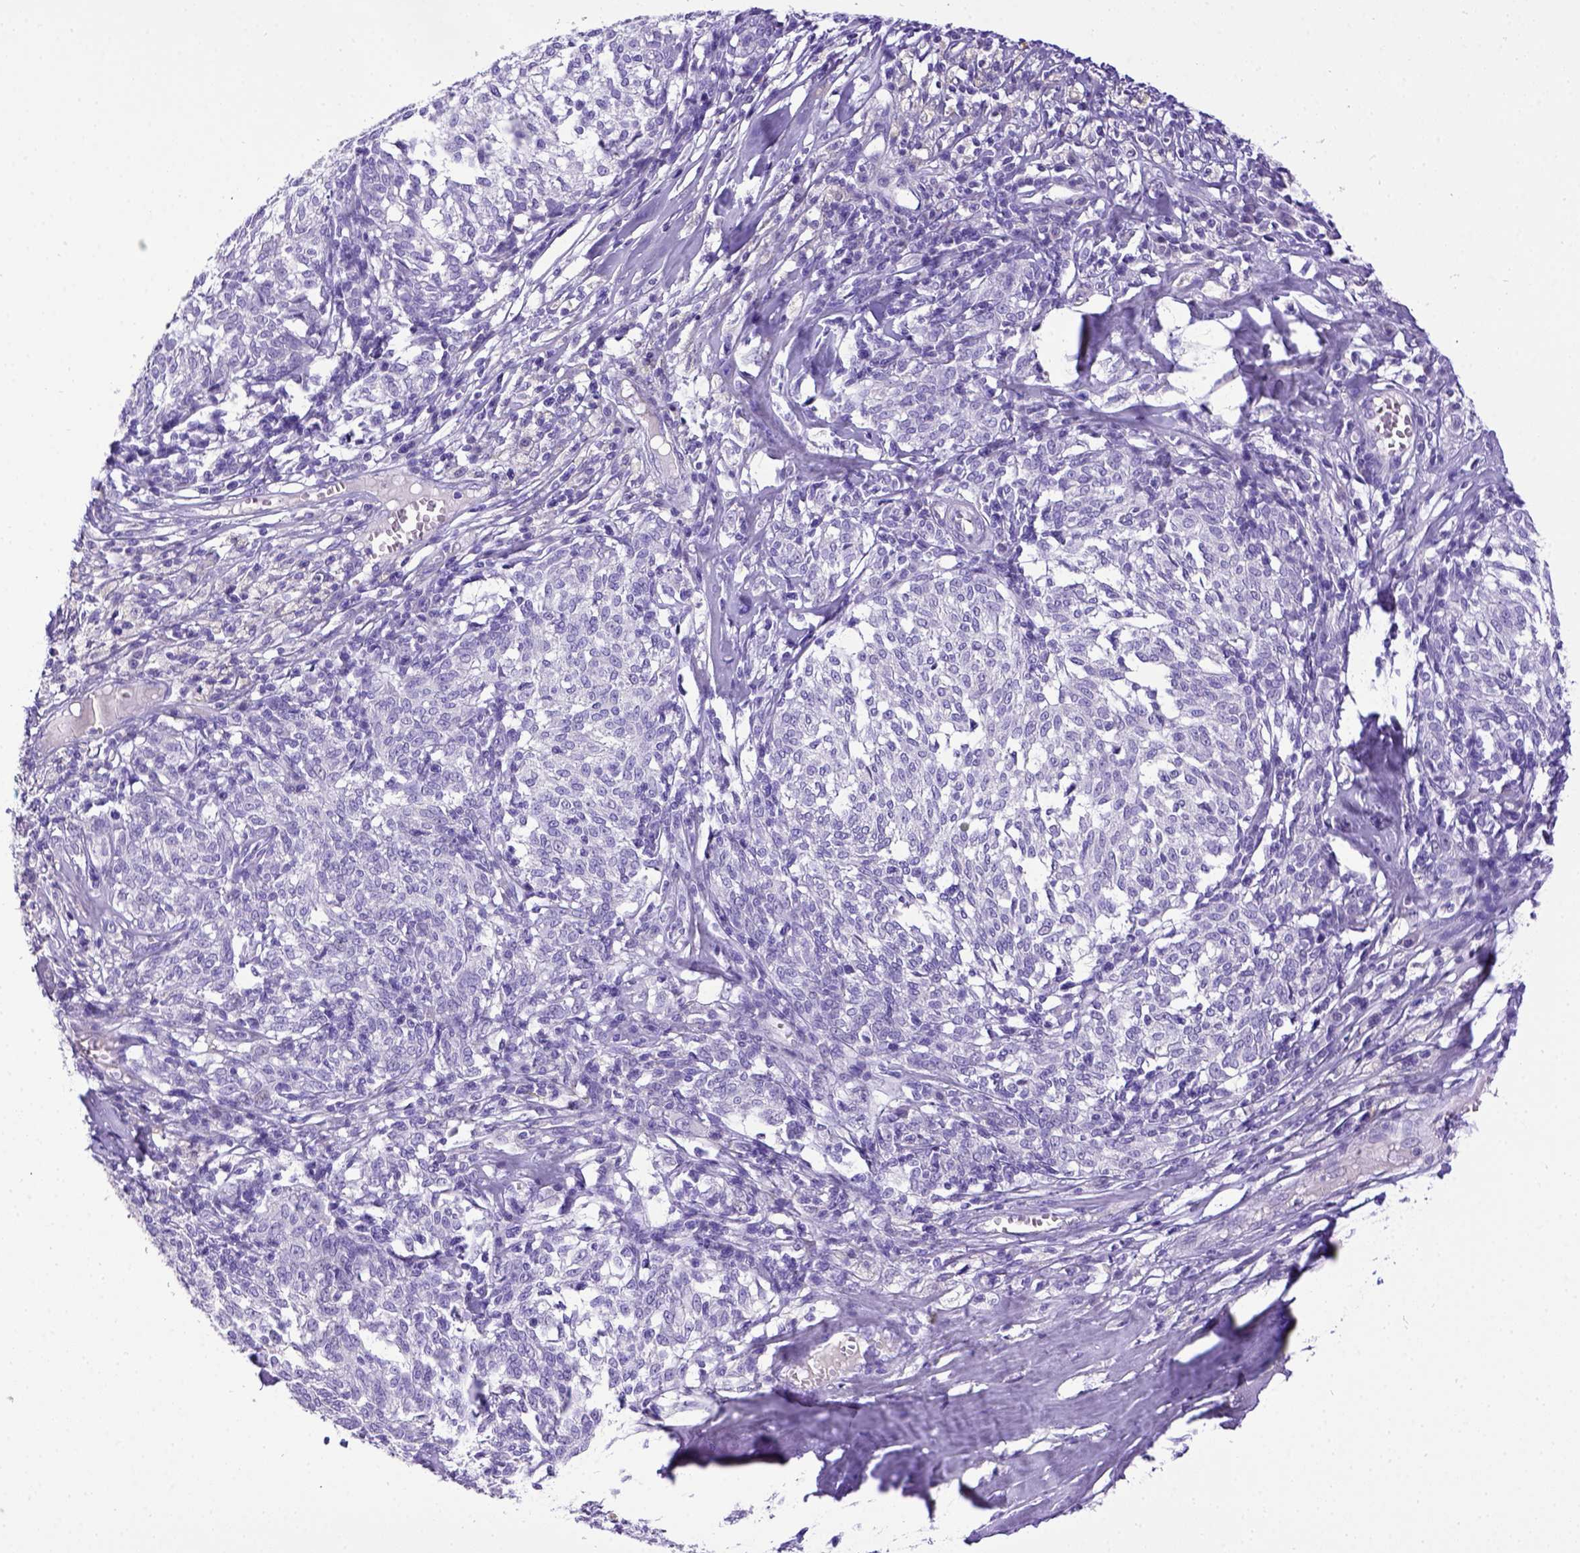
{"staining": {"intensity": "negative", "quantity": "none", "location": "none"}, "tissue": "melanoma", "cell_type": "Tumor cells", "image_type": "cancer", "snomed": [{"axis": "morphology", "description": "Malignant melanoma, NOS"}, {"axis": "topography", "description": "Skin"}], "caption": "Immunohistochemical staining of malignant melanoma reveals no significant staining in tumor cells. (DAB immunohistochemistry, high magnification).", "gene": "ESR1", "patient": {"sex": "female", "age": 72}}